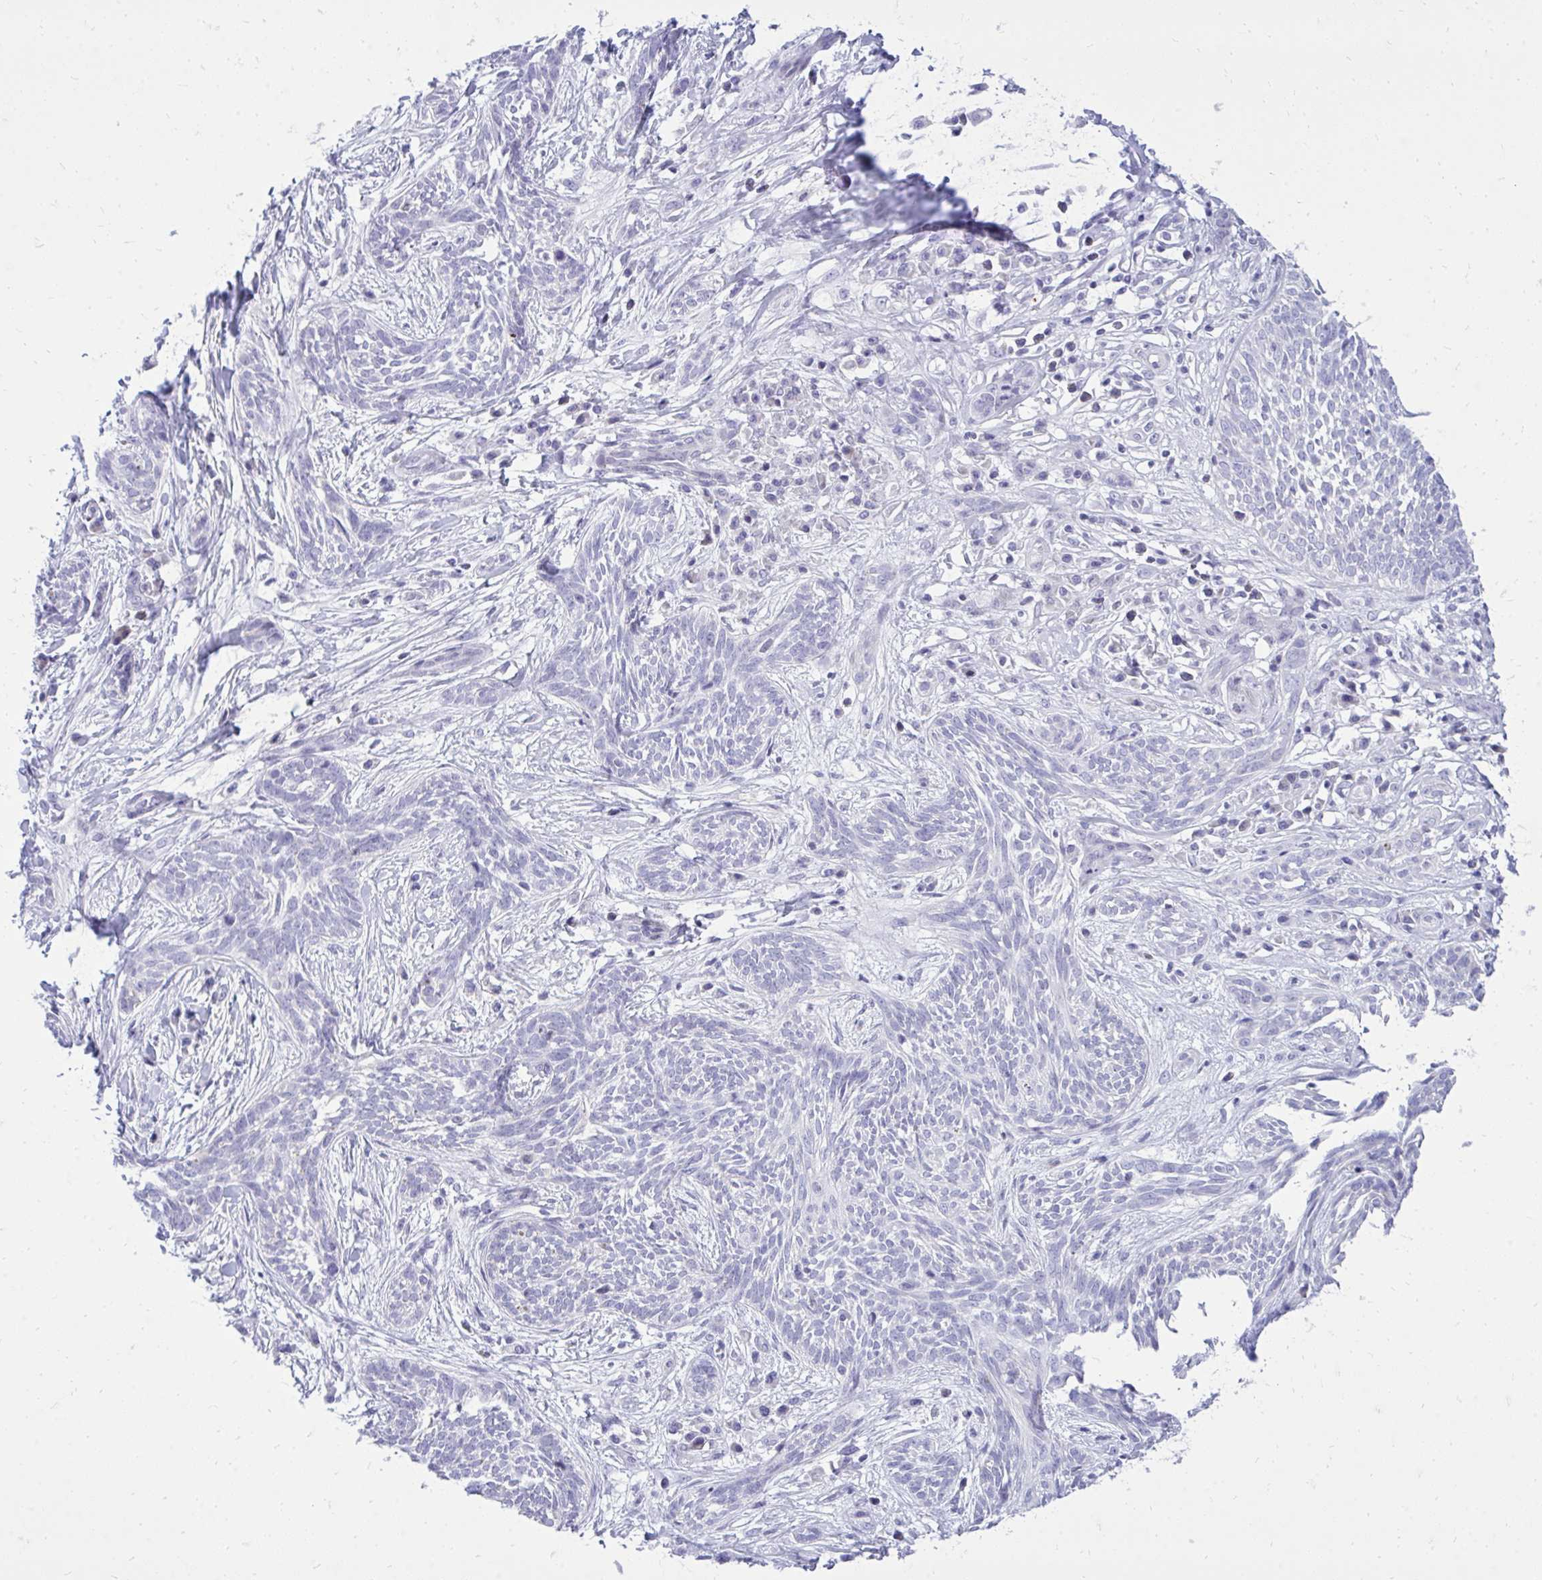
{"staining": {"intensity": "negative", "quantity": "none", "location": "none"}, "tissue": "skin cancer", "cell_type": "Tumor cells", "image_type": "cancer", "snomed": [{"axis": "morphology", "description": "Basal cell carcinoma"}, {"axis": "topography", "description": "Skin"}, {"axis": "topography", "description": "Skin, foot"}], "caption": "The immunohistochemistry (IHC) histopathology image has no significant expression in tumor cells of skin cancer tissue.", "gene": "GABRA1", "patient": {"sex": "female", "age": 86}}